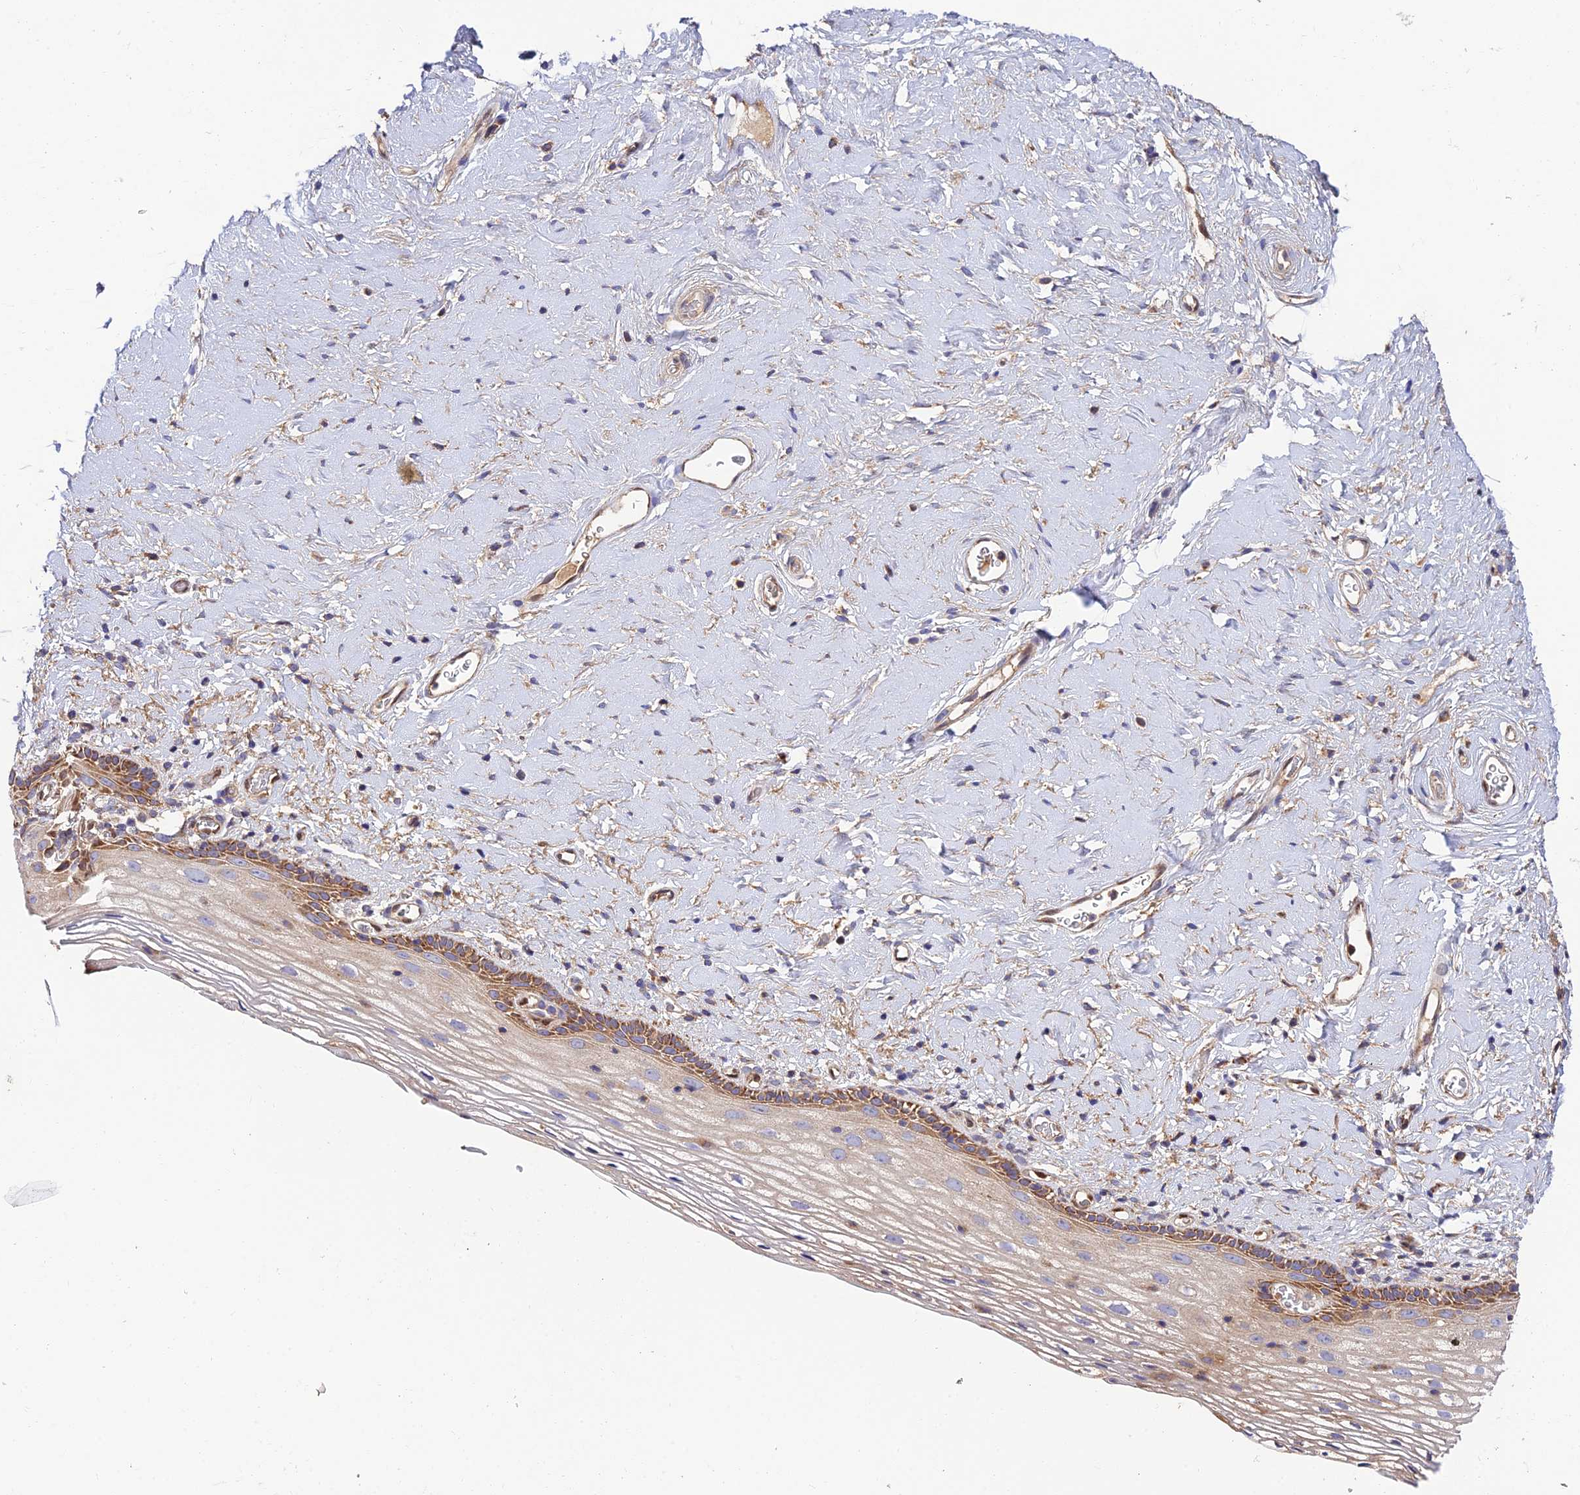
{"staining": {"intensity": "moderate", "quantity": "25%-75%", "location": "cytoplasmic/membranous"}, "tissue": "vagina", "cell_type": "Squamous epithelial cells", "image_type": "normal", "snomed": [{"axis": "morphology", "description": "Normal tissue, NOS"}, {"axis": "morphology", "description": "Adenocarcinoma, NOS"}, {"axis": "topography", "description": "Rectum"}, {"axis": "topography", "description": "Vagina"}], "caption": "Immunohistochemistry (IHC) micrograph of unremarkable vagina: human vagina stained using immunohistochemistry exhibits medium levels of moderate protein expression localized specifically in the cytoplasmic/membranous of squamous epithelial cells, appearing as a cytoplasmic/membranous brown color.", "gene": "PODNL1", "patient": {"sex": "female", "age": 71}}